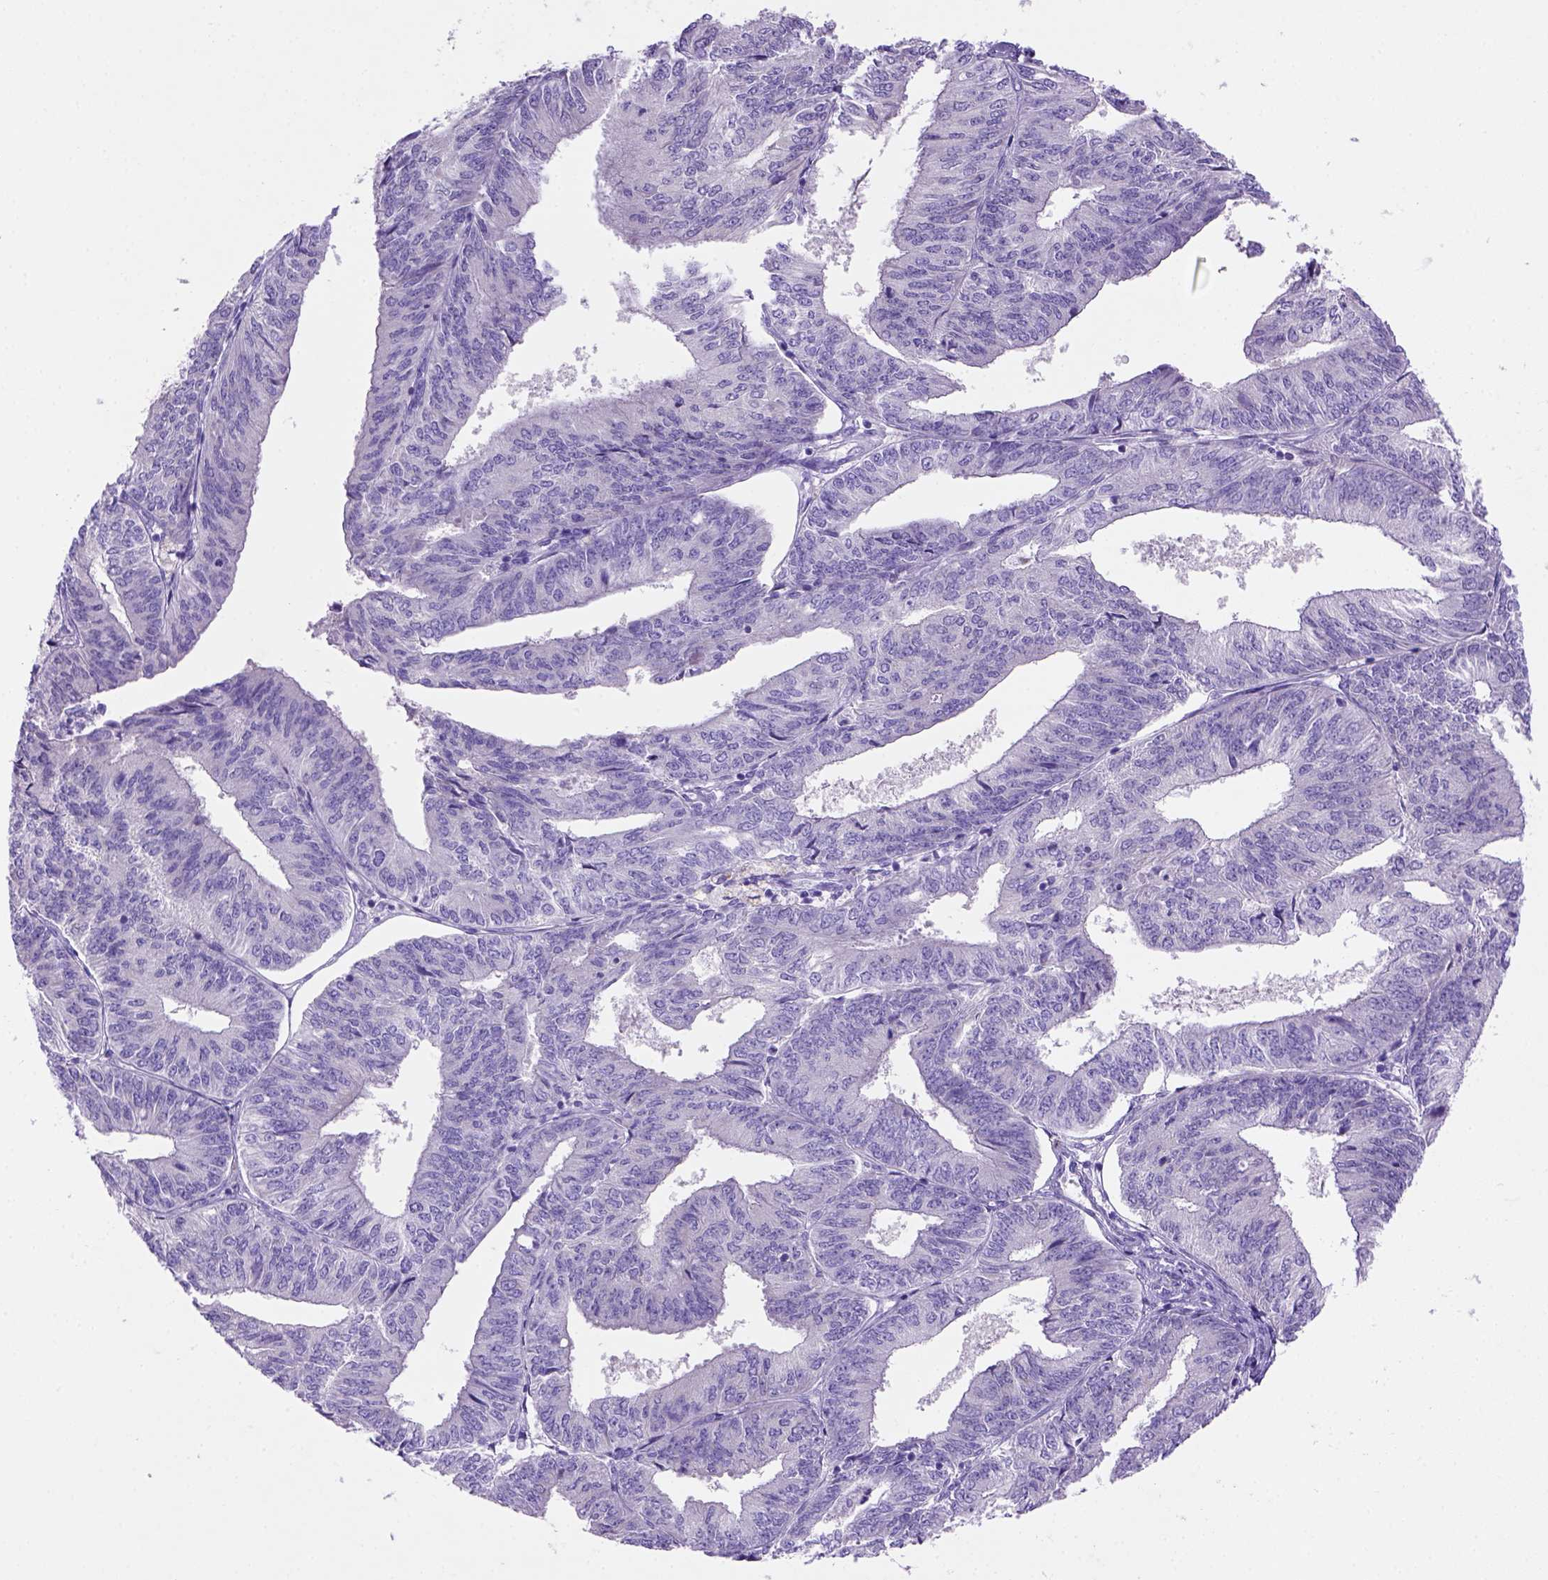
{"staining": {"intensity": "negative", "quantity": "none", "location": "none"}, "tissue": "endometrial cancer", "cell_type": "Tumor cells", "image_type": "cancer", "snomed": [{"axis": "morphology", "description": "Adenocarcinoma, NOS"}, {"axis": "topography", "description": "Endometrium"}], "caption": "The immunohistochemistry image has no significant positivity in tumor cells of endometrial cancer (adenocarcinoma) tissue.", "gene": "SIRPD", "patient": {"sex": "female", "age": 58}}